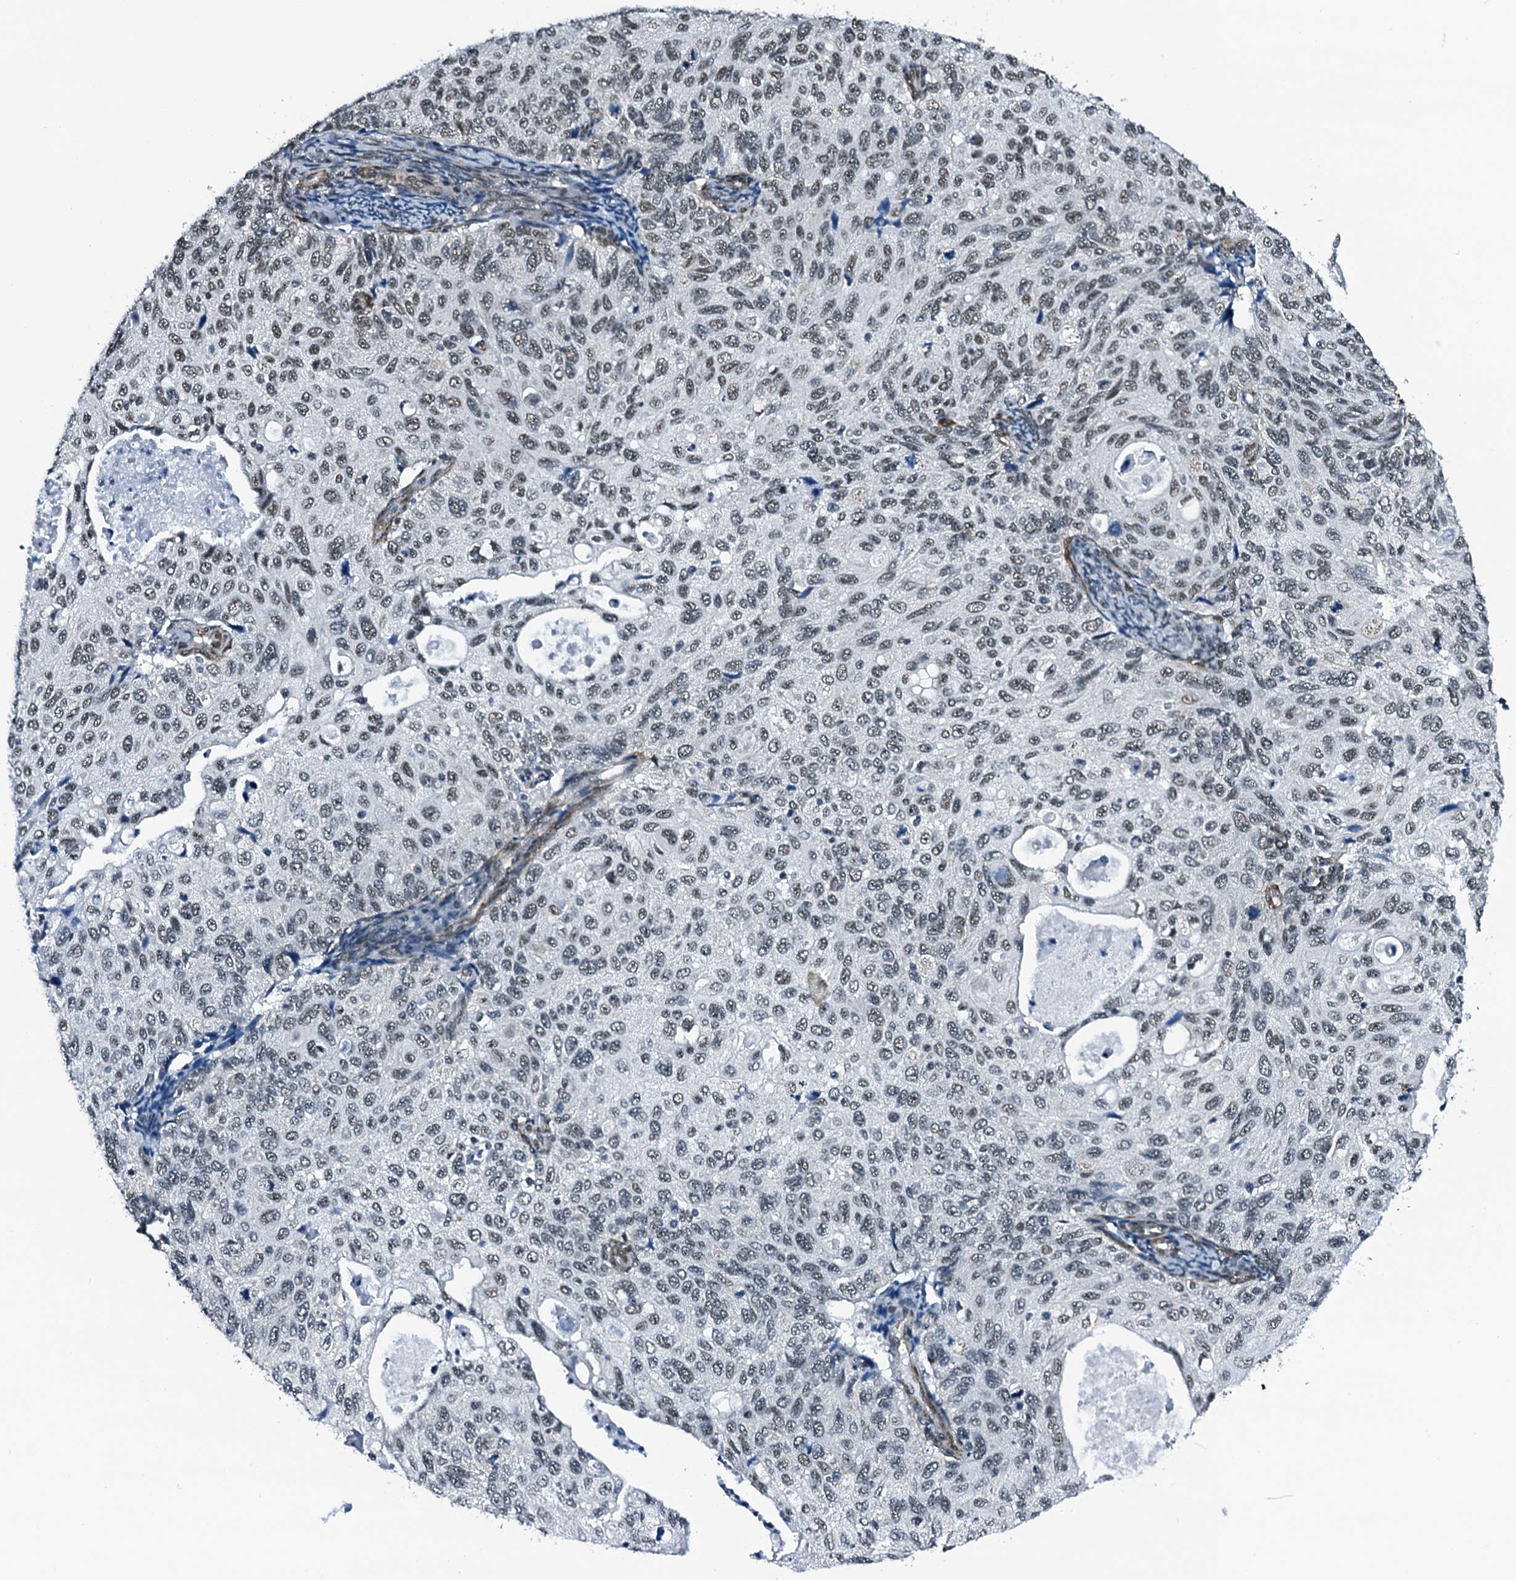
{"staining": {"intensity": "moderate", "quantity": "25%-75%", "location": "nuclear"}, "tissue": "cervical cancer", "cell_type": "Tumor cells", "image_type": "cancer", "snomed": [{"axis": "morphology", "description": "Squamous cell carcinoma, NOS"}, {"axis": "topography", "description": "Cervix"}], "caption": "Cervical cancer (squamous cell carcinoma) tissue reveals moderate nuclear positivity in approximately 25%-75% of tumor cells, visualized by immunohistochemistry.", "gene": "CWC15", "patient": {"sex": "female", "age": 70}}